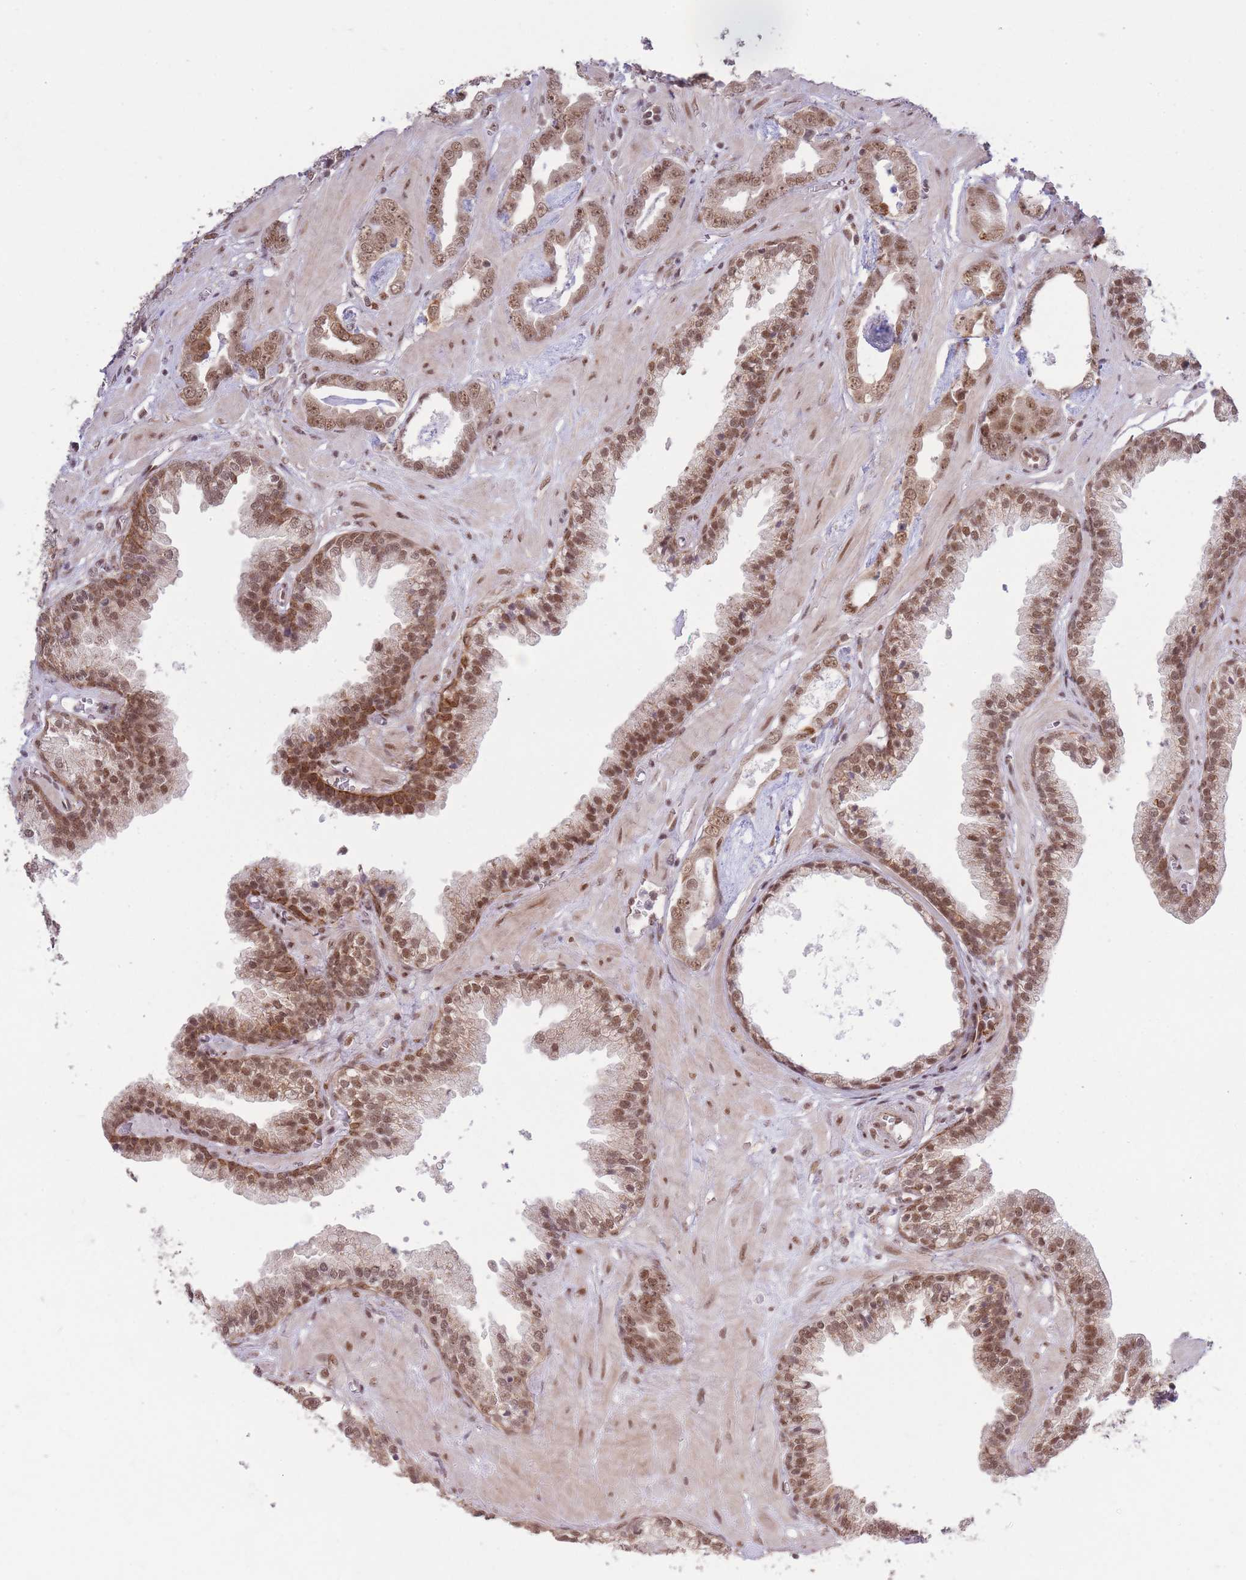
{"staining": {"intensity": "moderate", "quantity": ">75%", "location": "nuclear"}, "tissue": "prostate cancer", "cell_type": "Tumor cells", "image_type": "cancer", "snomed": [{"axis": "morphology", "description": "Adenocarcinoma, Low grade"}, {"axis": "topography", "description": "Prostate"}], "caption": "A brown stain shows moderate nuclear staining of a protein in prostate cancer (low-grade adenocarcinoma) tumor cells.", "gene": "CARD8", "patient": {"sex": "male", "age": 60}}